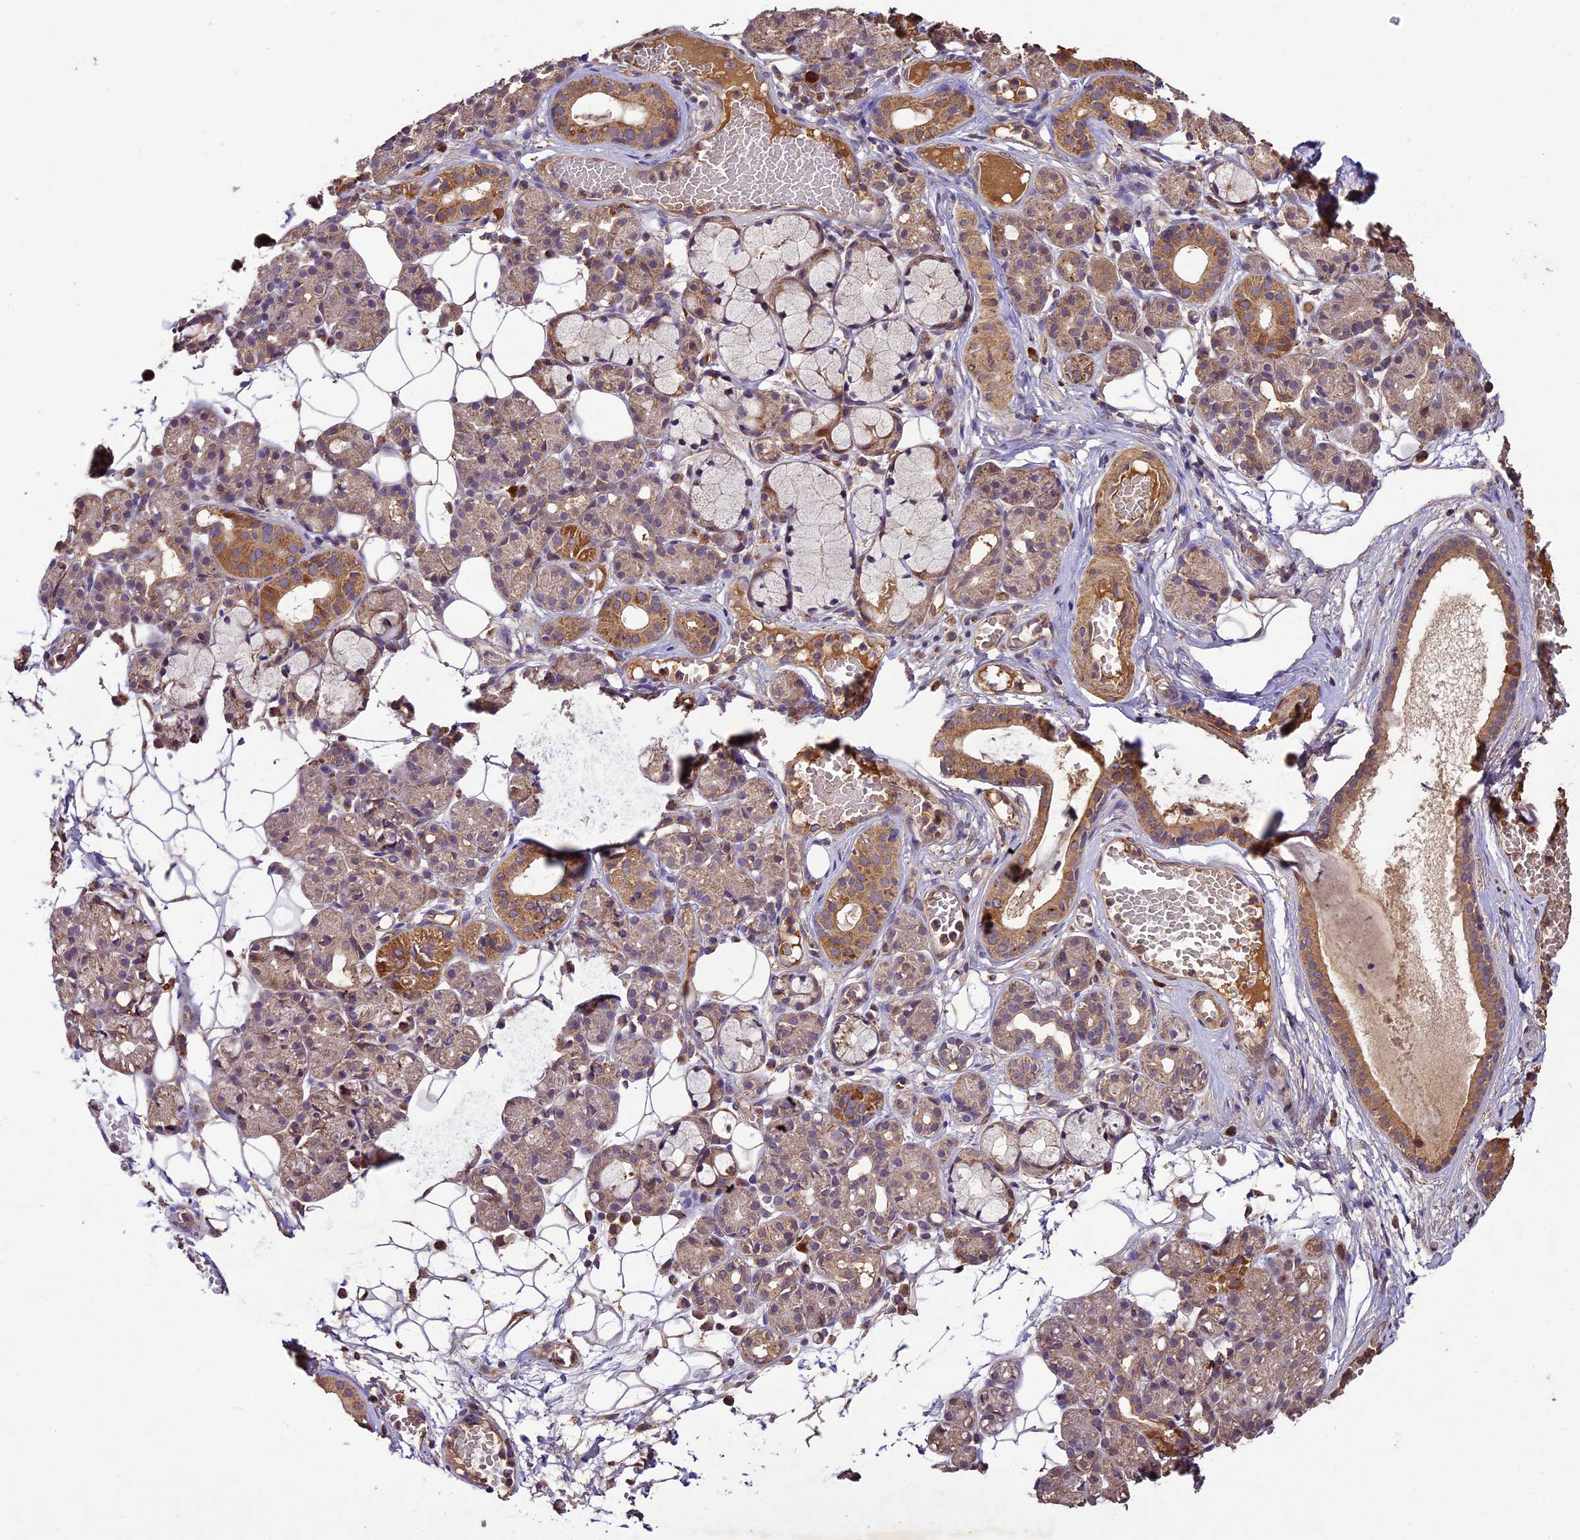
{"staining": {"intensity": "moderate", "quantity": "25%-75%", "location": "cytoplasmic/membranous"}, "tissue": "salivary gland", "cell_type": "Glandular cells", "image_type": "normal", "snomed": [{"axis": "morphology", "description": "Normal tissue, NOS"}, {"axis": "topography", "description": "Salivary gland"}], "caption": "Unremarkable salivary gland displays moderate cytoplasmic/membranous expression in approximately 25%-75% of glandular cells, visualized by immunohistochemistry.", "gene": "CRLF1", "patient": {"sex": "male", "age": 63}}